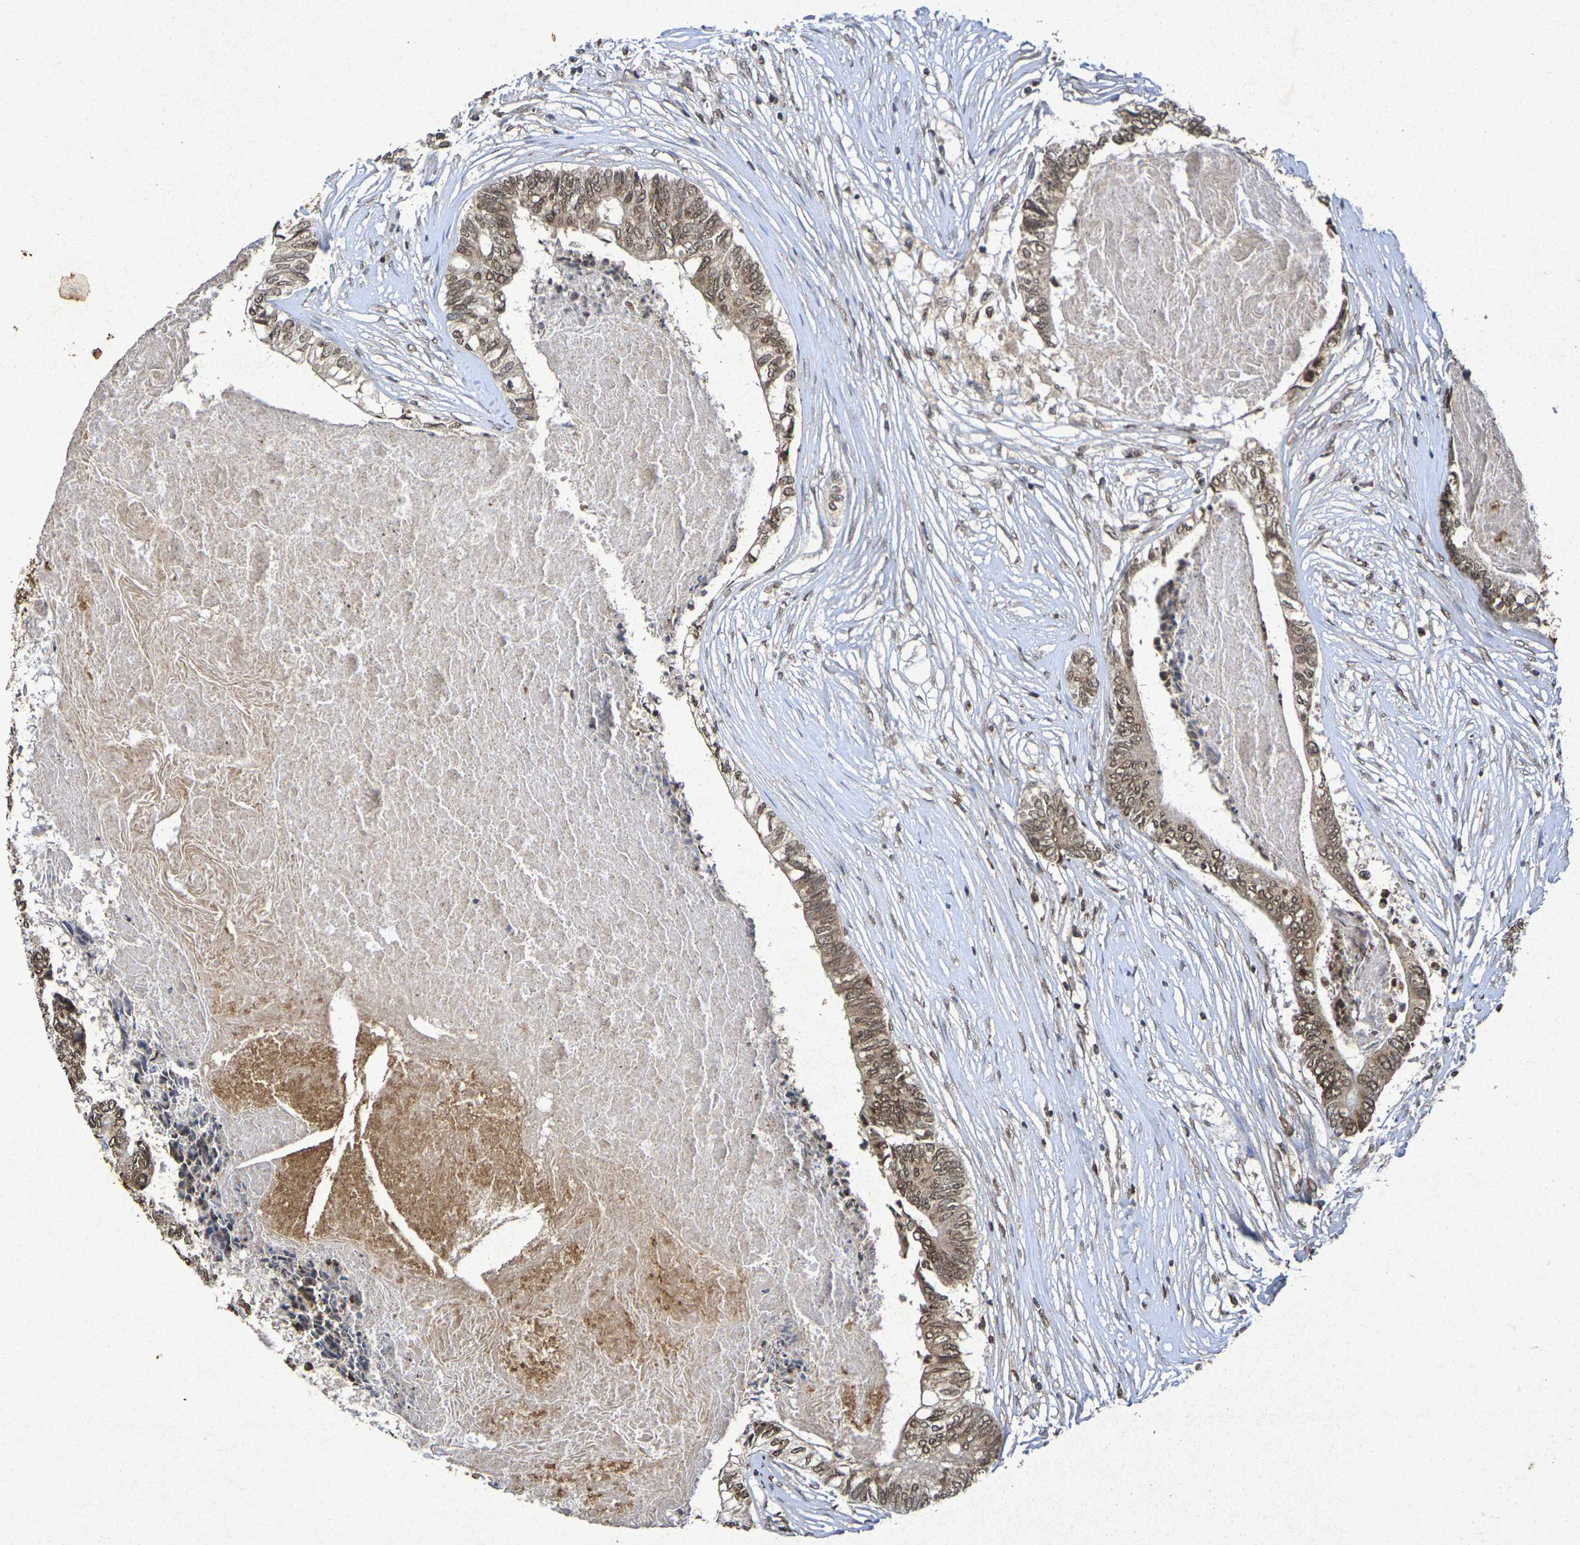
{"staining": {"intensity": "moderate", "quantity": ">75%", "location": "cytoplasmic/membranous,nuclear"}, "tissue": "colorectal cancer", "cell_type": "Tumor cells", "image_type": "cancer", "snomed": [{"axis": "morphology", "description": "Adenocarcinoma, NOS"}, {"axis": "topography", "description": "Rectum"}], "caption": "Colorectal cancer was stained to show a protein in brown. There is medium levels of moderate cytoplasmic/membranous and nuclear expression in approximately >75% of tumor cells.", "gene": "GUCY1A2", "patient": {"sex": "male", "age": 63}}